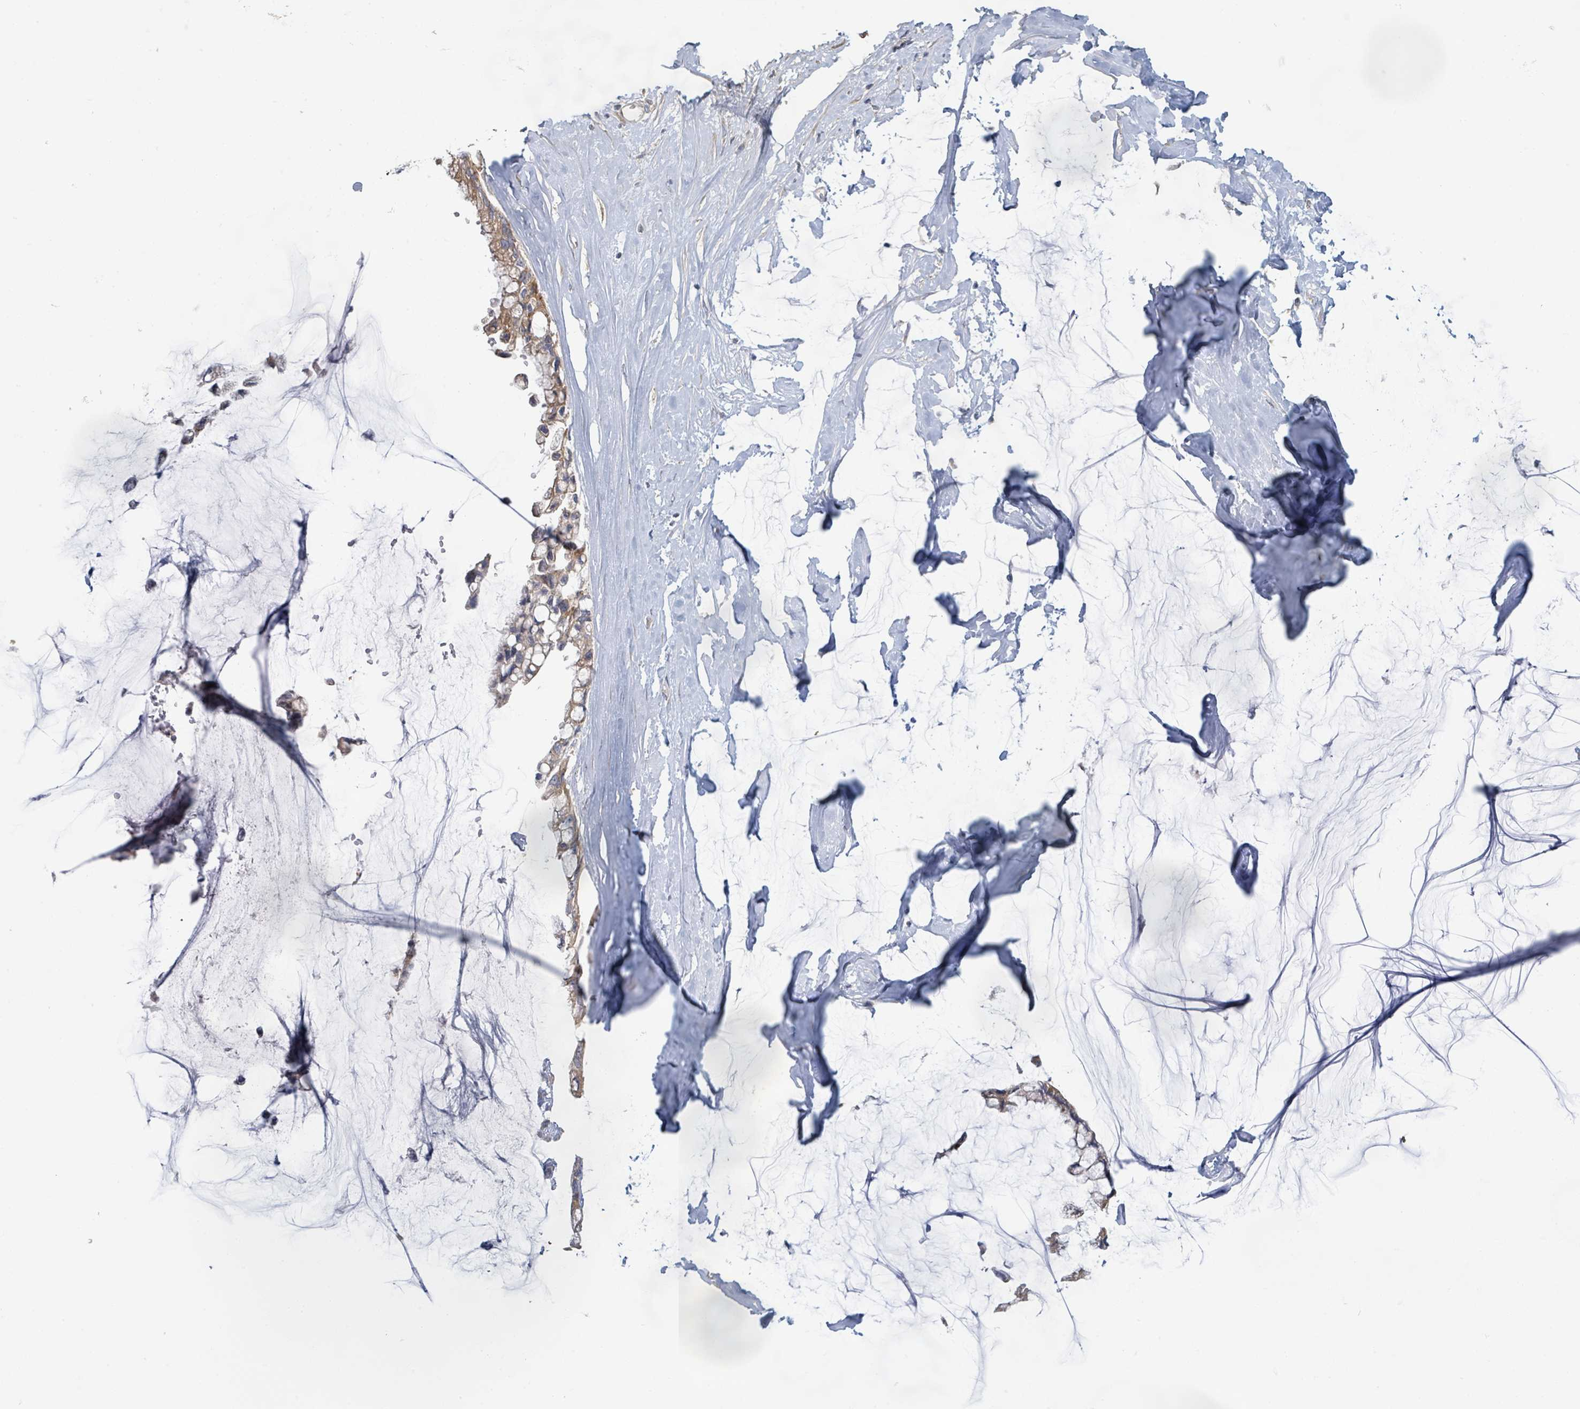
{"staining": {"intensity": "moderate", "quantity": ">75%", "location": "cytoplasmic/membranous"}, "tissue": "ovarian cancer", "cell_type": "Tumor cells", "image_type": "cancer", "snomed": [{"axis": "morphology", "description": "Cystadenocarcinoma, mucinous, NOS"}, {"axis": "topography", "description": "Ovary"}], "caption": "Ovarian cancer (mucinous cystadenocarcinoma) stained with a protein marker exhibits moderate staining in tumor cells.", "gene": "KCNS2", "patient": {"sex": "female", "age": 39}}